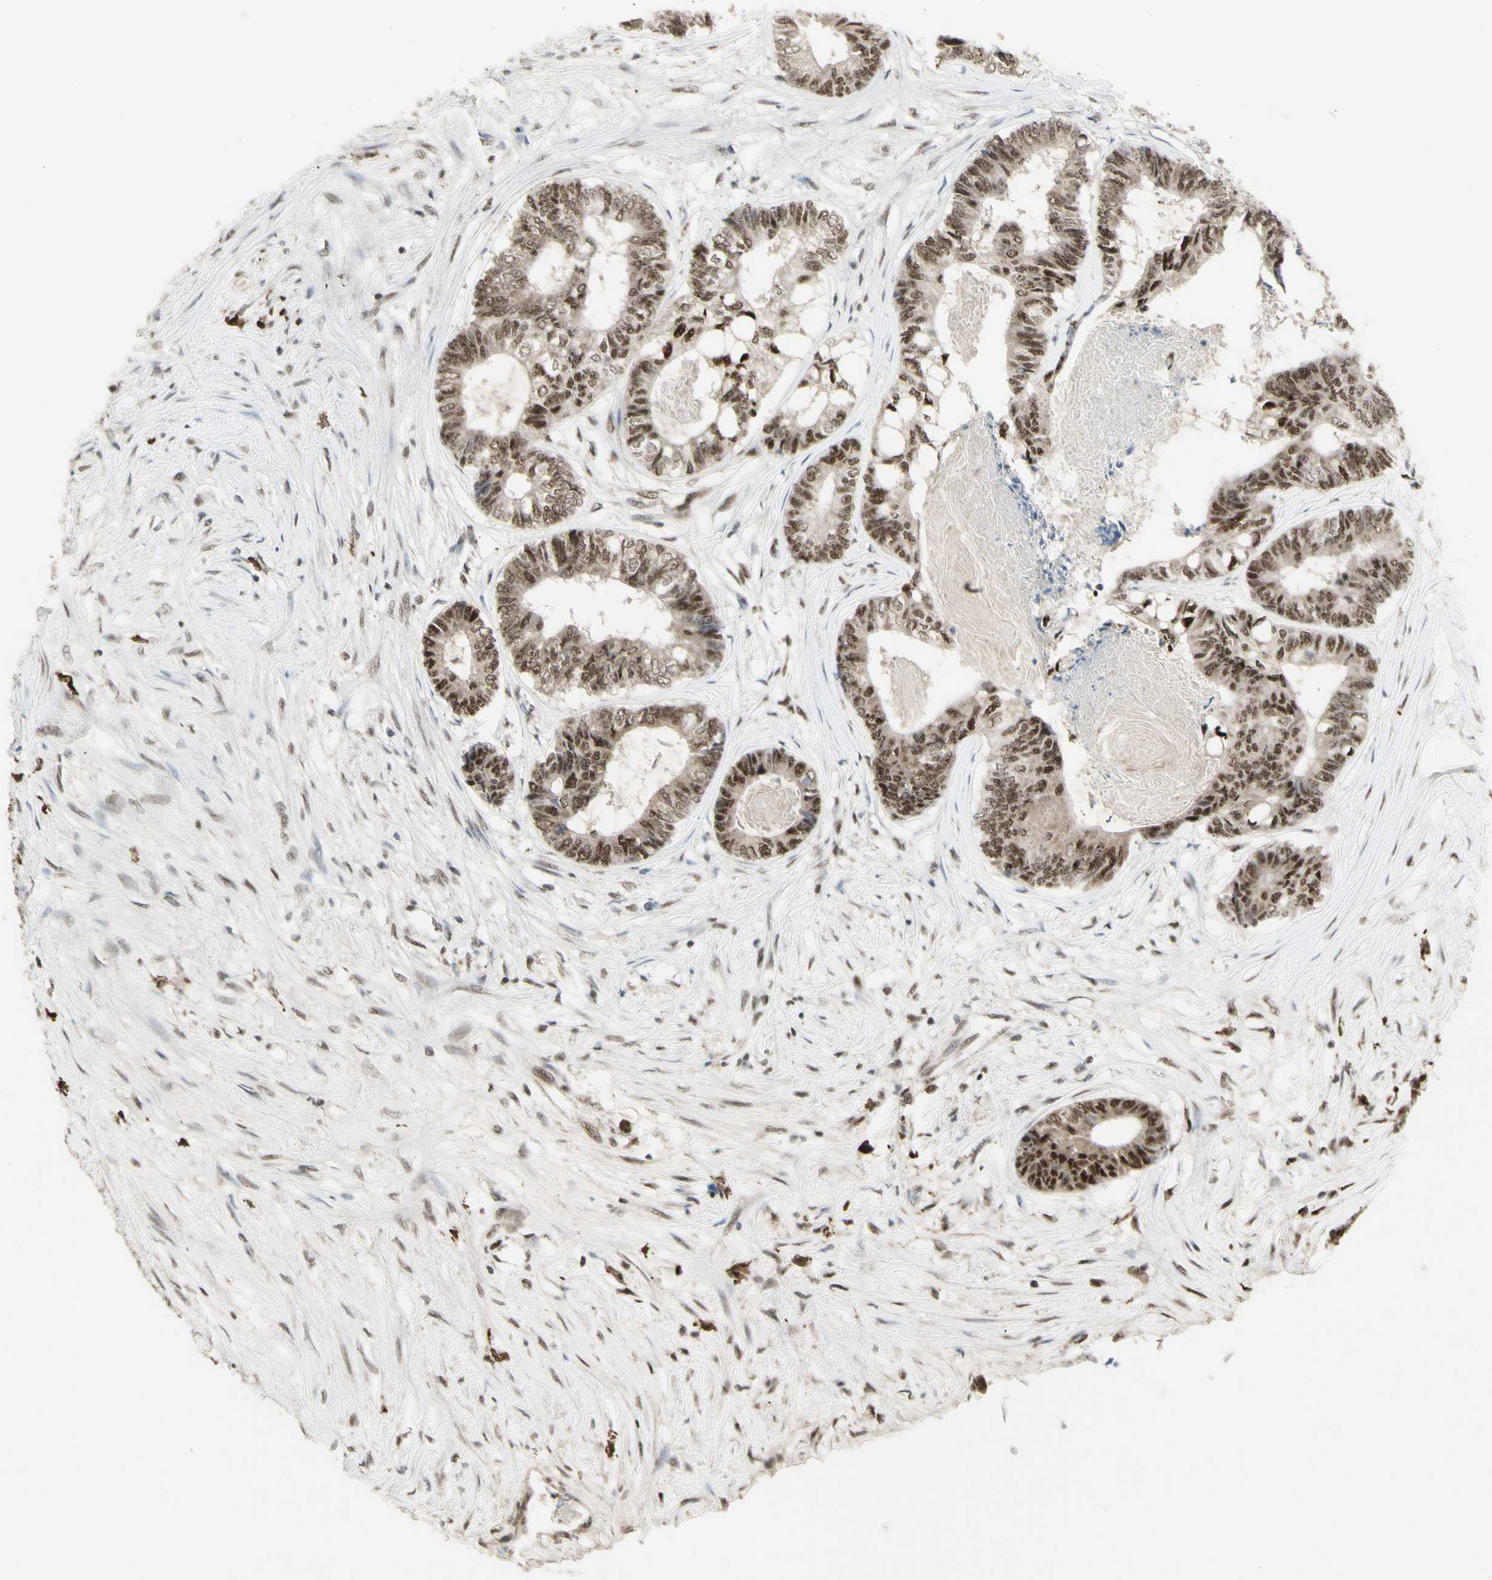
{"staining": {"intensity": "strong", "quantity": "<25%", "location": "nuclear"}, "tissue": "colorectal cancer", "cell_type": "Tumor cells", "image_type": "cancer", "snomed": [{"axis": "morphology", "description": "Adenocarcinoma, NOS"}, {"axis": "topography", "description": "Rectum"}], "caption": "DAB (3,3'-diaminobenzidine) immunohistochemical staining of colorectal cancer (adenocarcinoma) displays strong nuclear protein positivity in approximately <25% of tumor cells.", "gene": "CCNT1", "patient": {"sex": "male", "age": 63}}